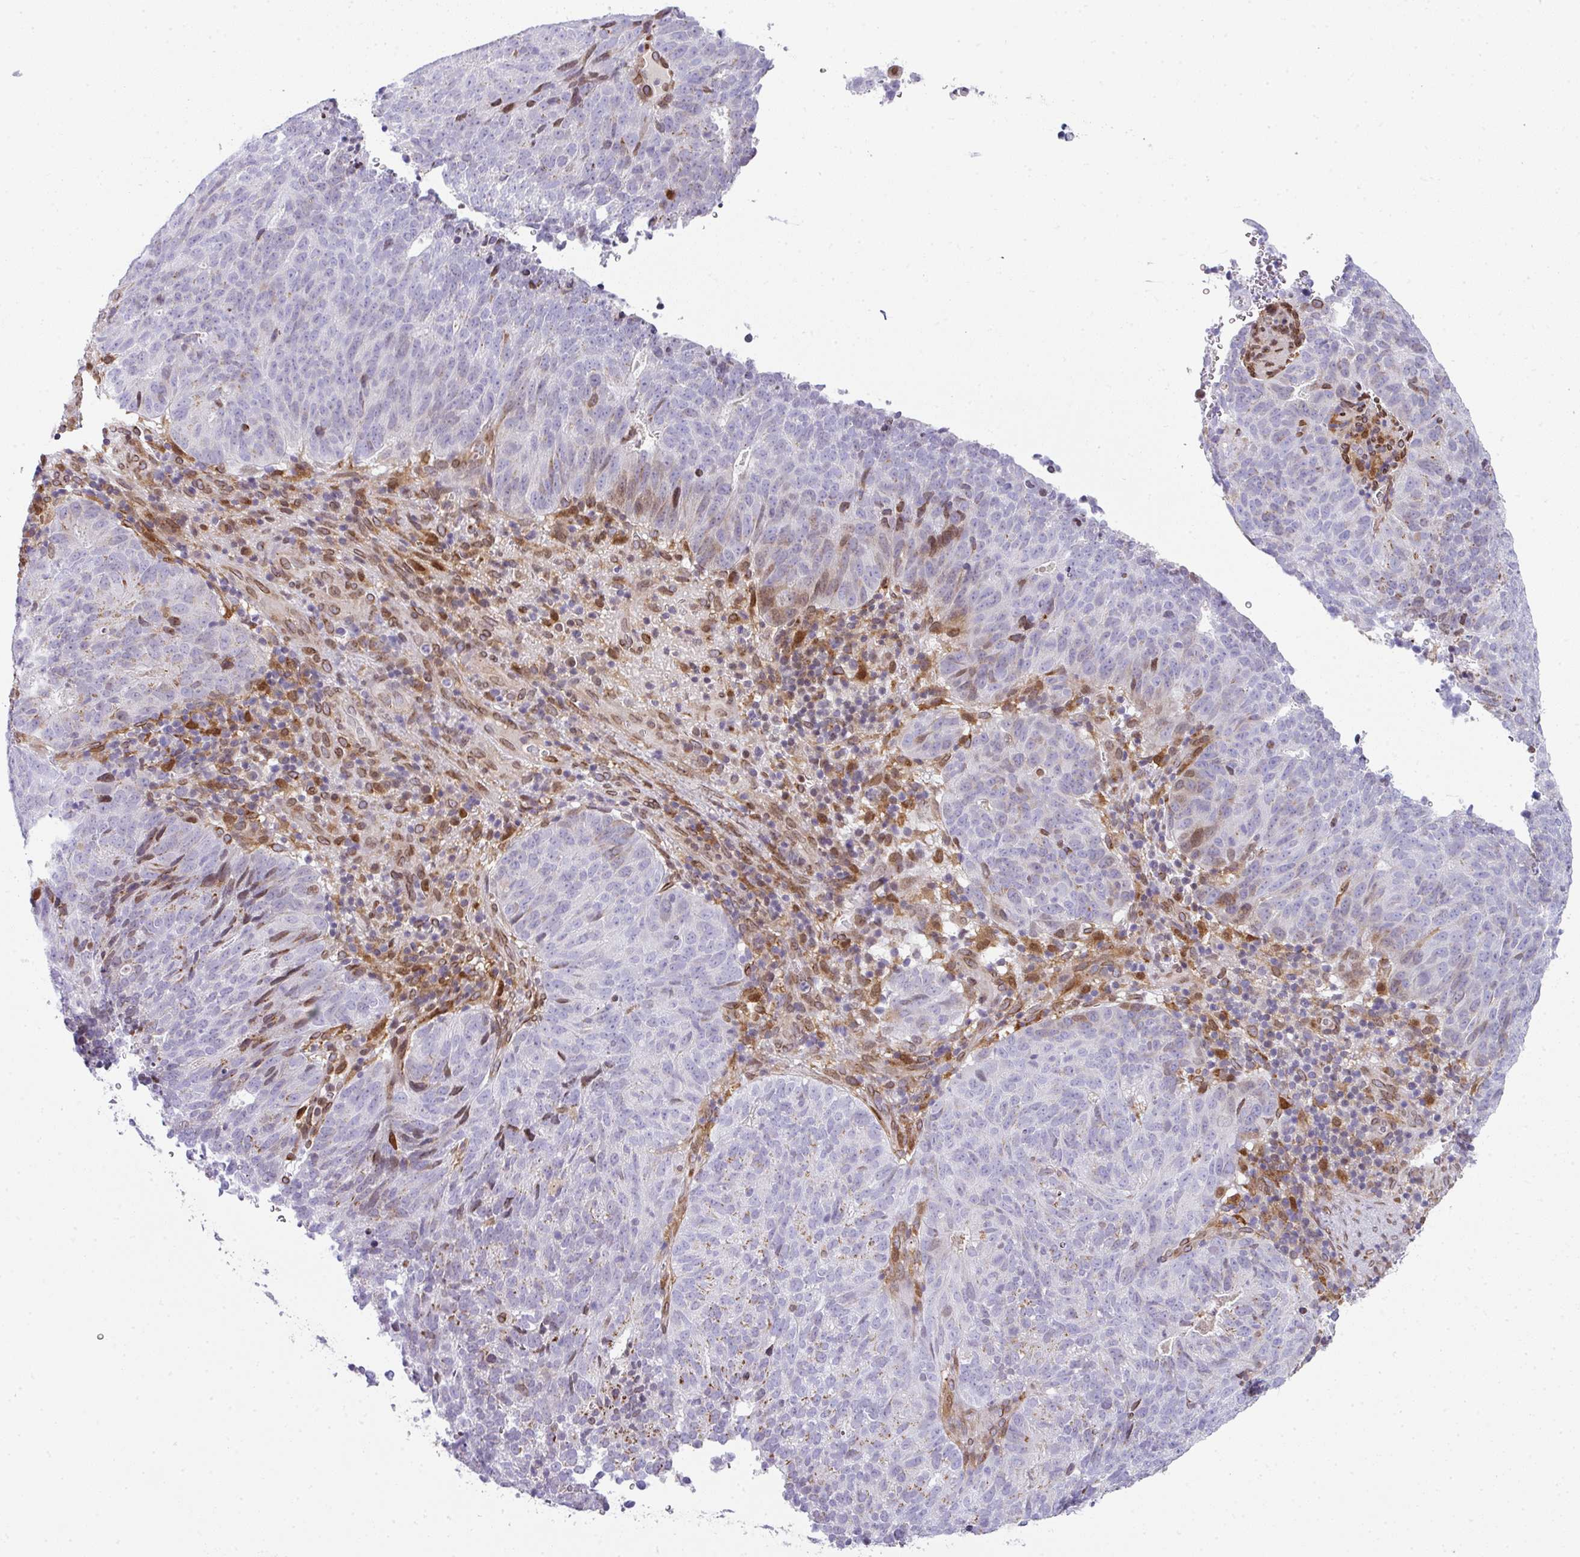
{"staining": {"intensity": "moderate", "quantity": "<25%", "location": "nuclear"}, "tissue": "cervical cancer", "cell_type": "Tumor cells", "image_type": "cancer", "snomed": [{"axis": "morphology", "description": "Adenocarcinoma, NOS"}, {"axis": "topography", "description": "Cervix"}], "caption": "Cervical cancer (adenocarcinoma) stained for a protein (brown) shows moderate nuclear positive expression in about <25% of tumor cells.", "gene": "PLK1", "patient": {"sex": "female", "age": 38}}